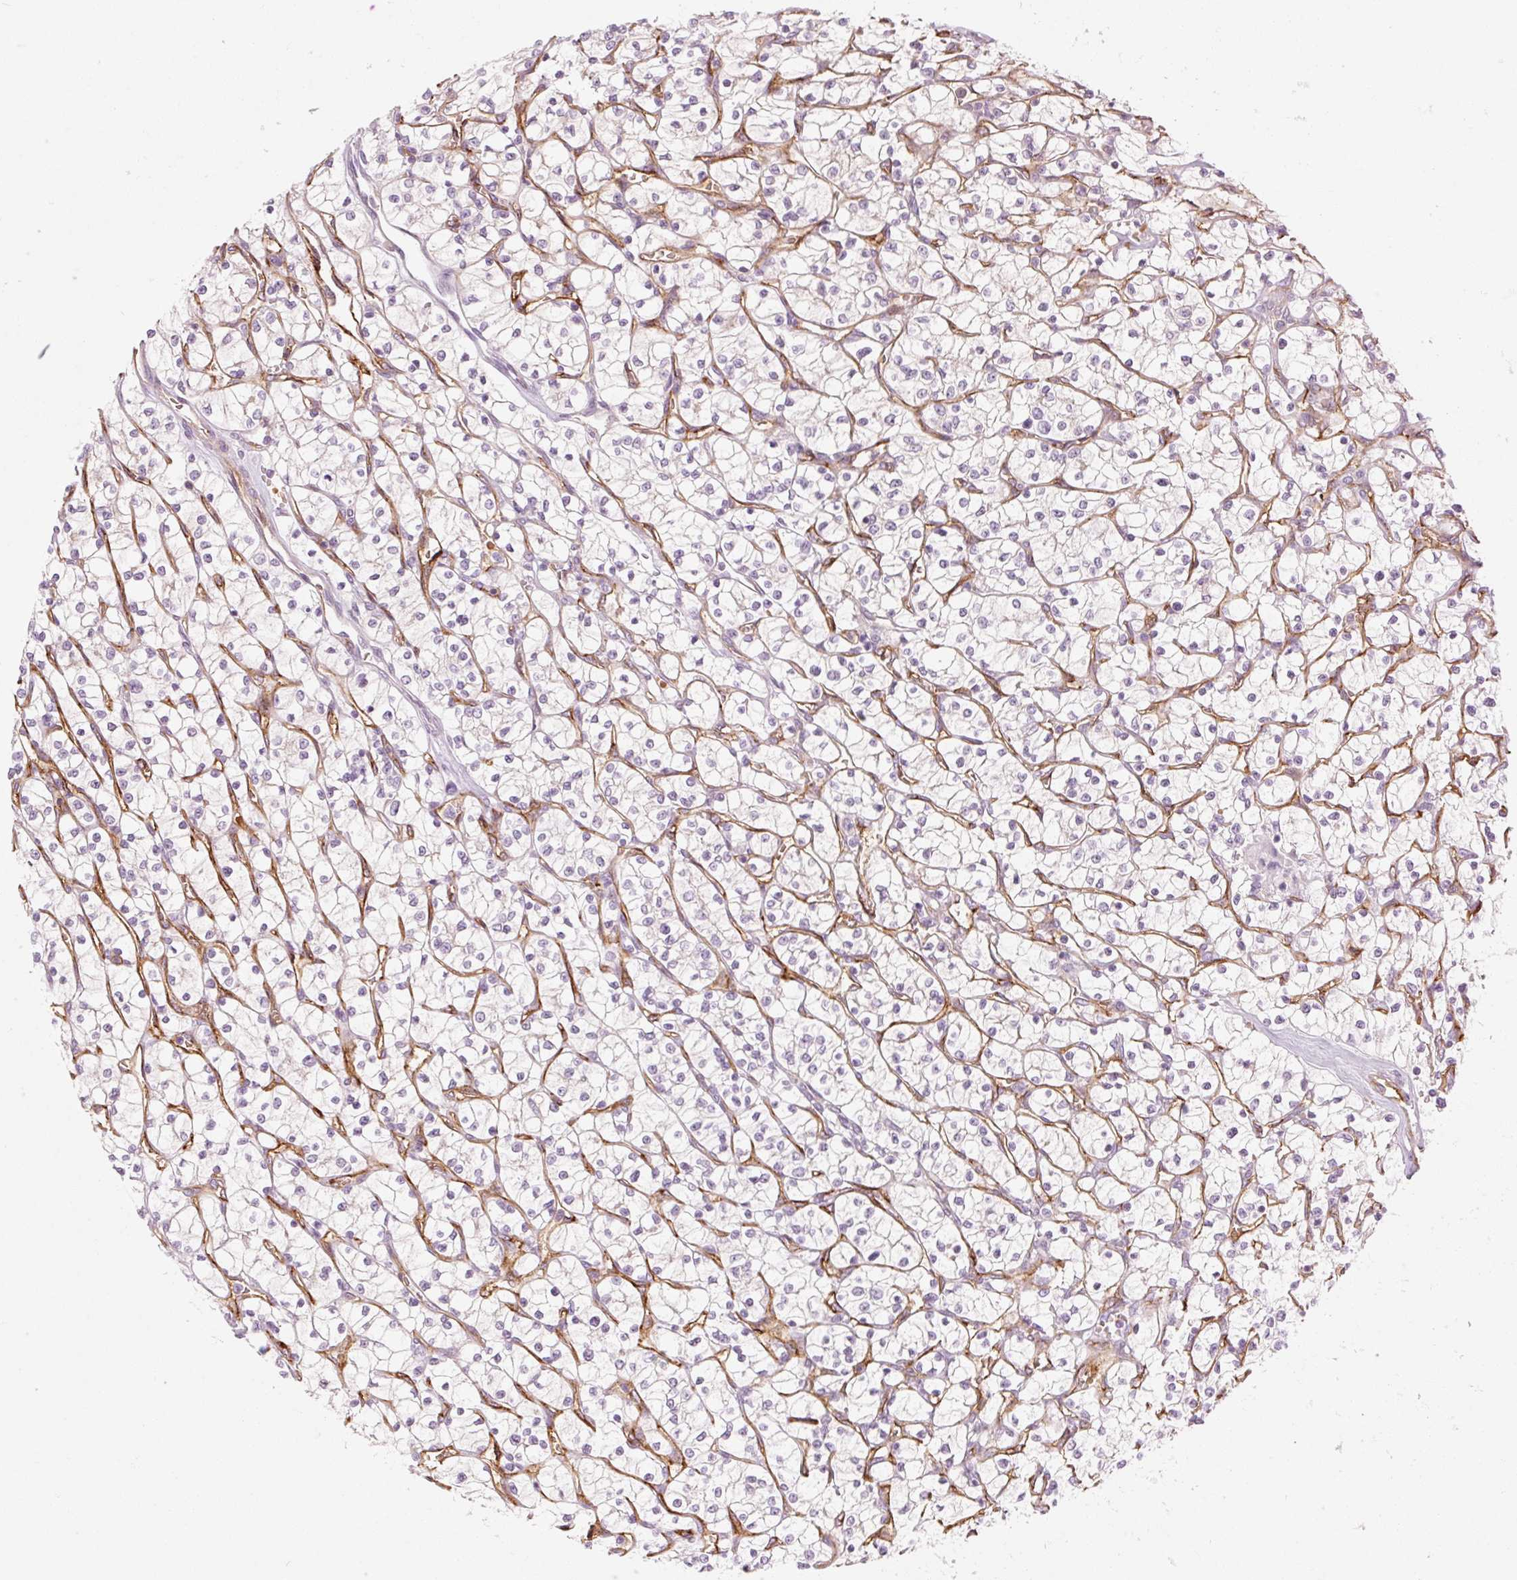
{"staining": {"intensity": "negative", "quantity": "none", "location": "none"}, "tissue": "renal cancer", "cell_type": "Tumor cells", "image_type": "cancer", "snomed": [{"axis": "morphology", "description": "Adenocarcinoma, NOS"}, {"axis": "topography", "description": "Kidney"}], "caption": "Immunohistochemistry (IHC) photomicrograph of neoplastic tissue: renal cancer (adenocarcinoma) stained with DAB shows no significant protein staining in tumor cells. (DAB (3,3'-diaminobenzidine) immunohistochemistry (IHC) with hematoxylin counter stain).", "gene": "TAF1L", "patient": {"sex": "female", "age": 64}}